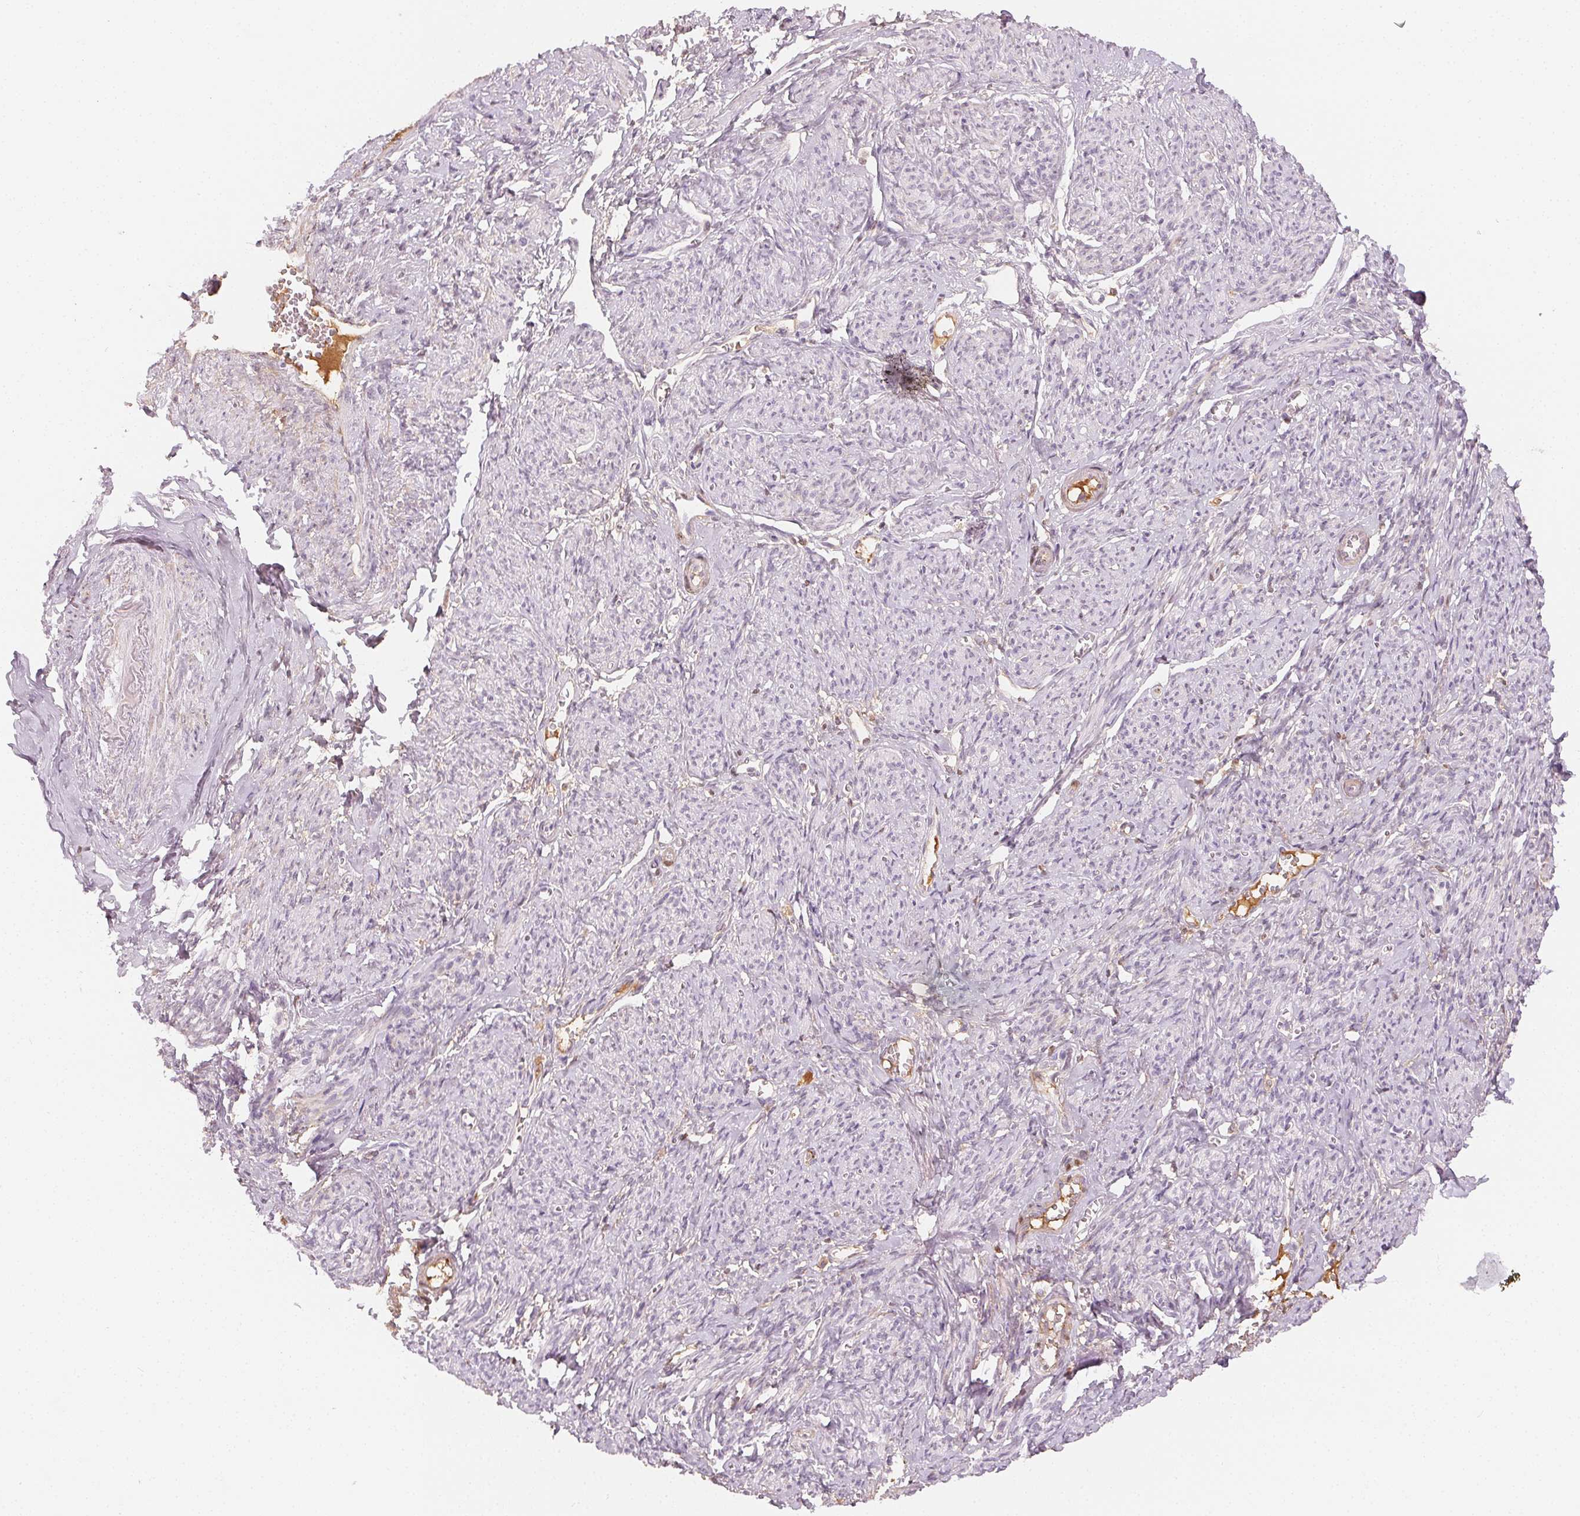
{"staining": {"intensity": "weak", "quantity": "<25%", "location": "cytoplasmic/membranous"}, "tissue": "smooth muscle", "cell_type": "Smooth muscle cells", "image_type": "normal", "snomed": [{"axis": "morphology", "description": "Normal tissue, NOS"}, {"axis": "topography", "description": "Smooth muscle"}], "caption": "Histopathology image shows no significant protein staining in smooth muscle cells of unremarkable smooth muscle.", "gene": "AFM", "patient": {"sex": "female", "age": 65}}